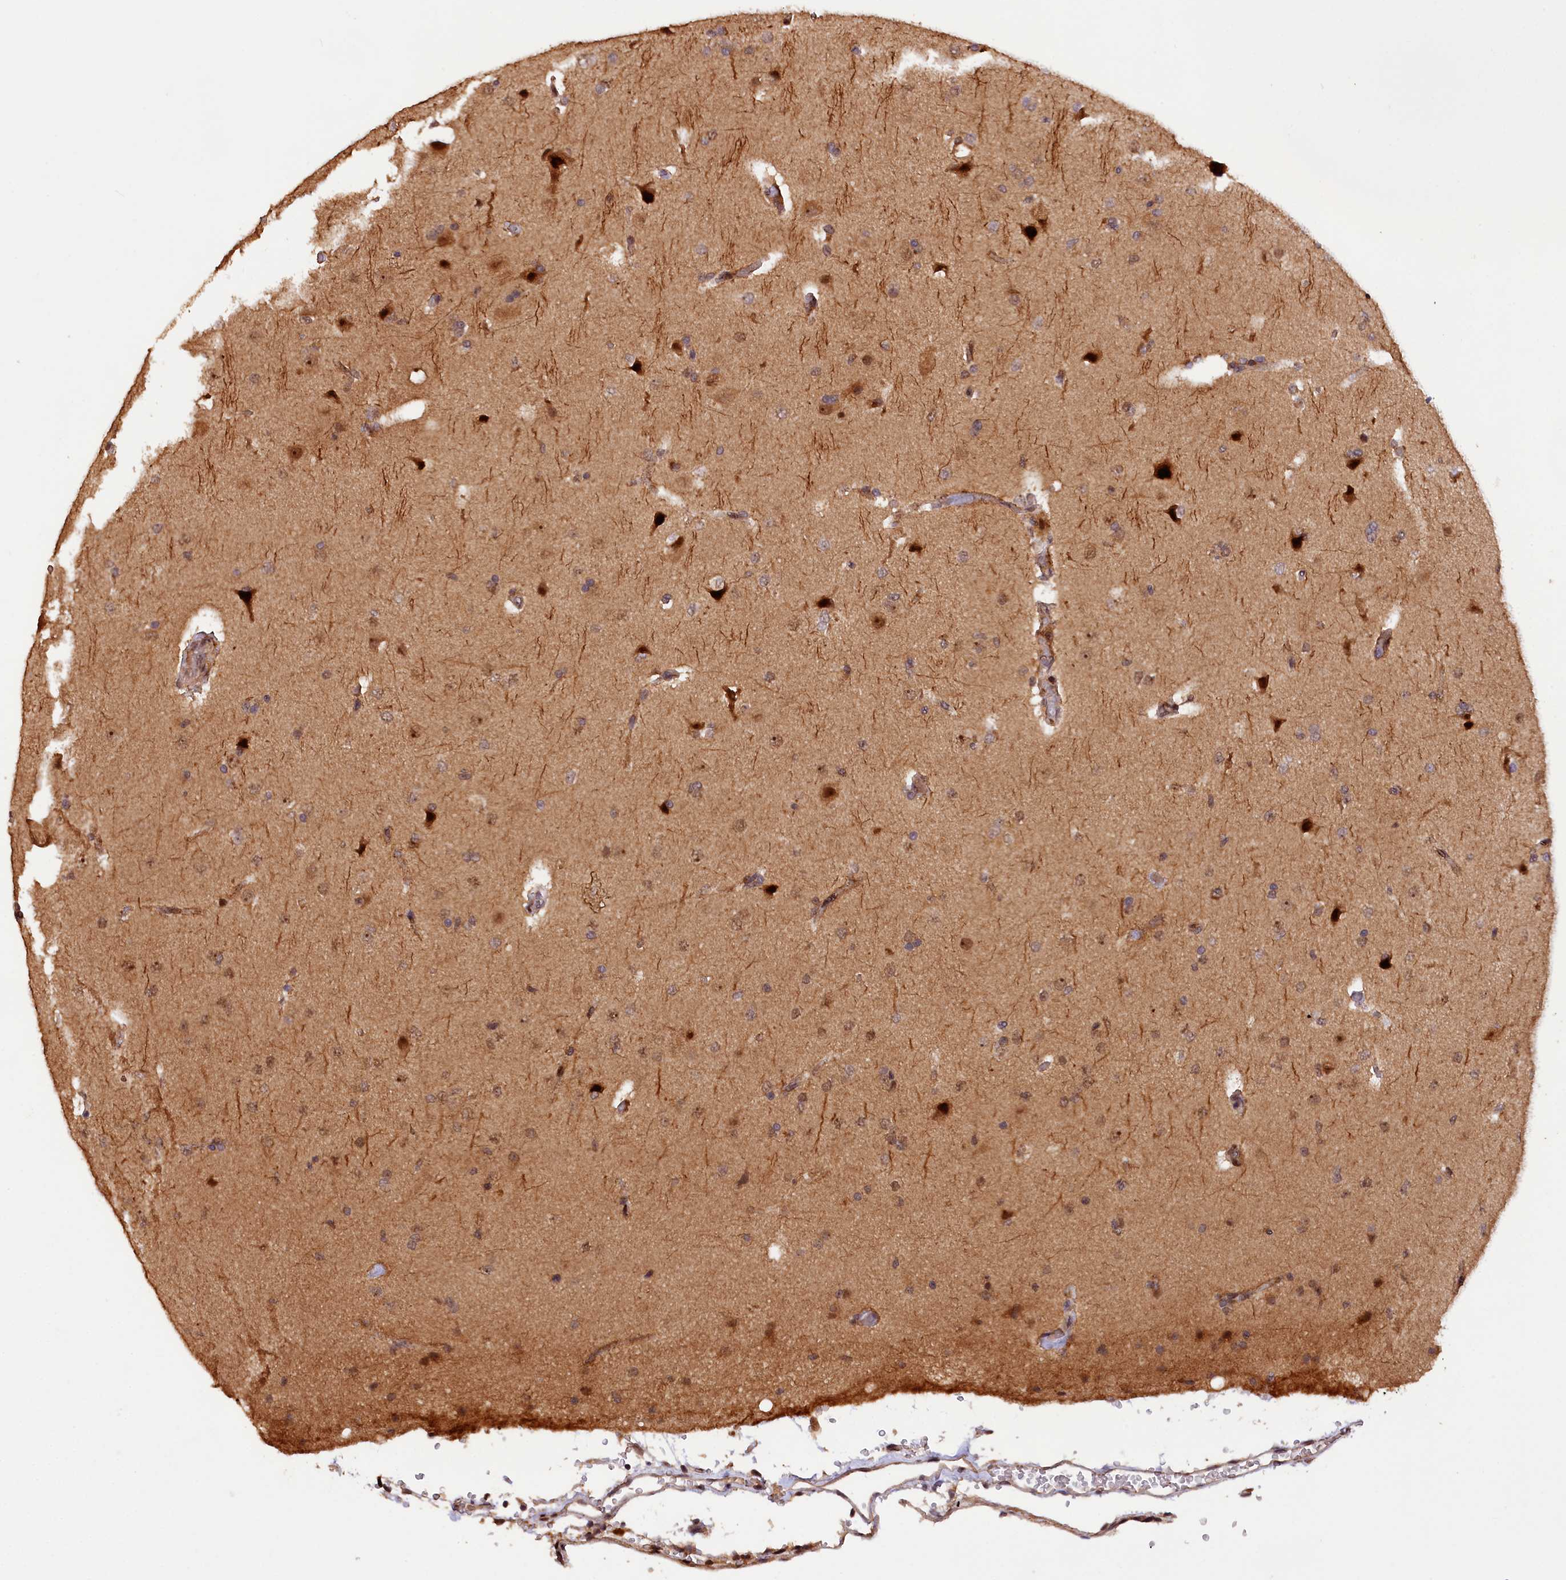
{"staining": {"intensity": "moderate", "quantity": "<25%", "location": "nuclear"}, "tissue": "glioma", "cell_type": "Tumor cells", "image_type": "cancer", "snomed": [{"axis": "morphology", "description": "Glioma, malignant, High grade"}, {"axis": "topography", "description": "Brain"}], "caption": "Protein expression analysis of glioma demonstrates moderate nuclear positivity in approximately <25% of tumor cells.", "gene": "PHAF1", "patient": {"sex": "male", "age": 72}}